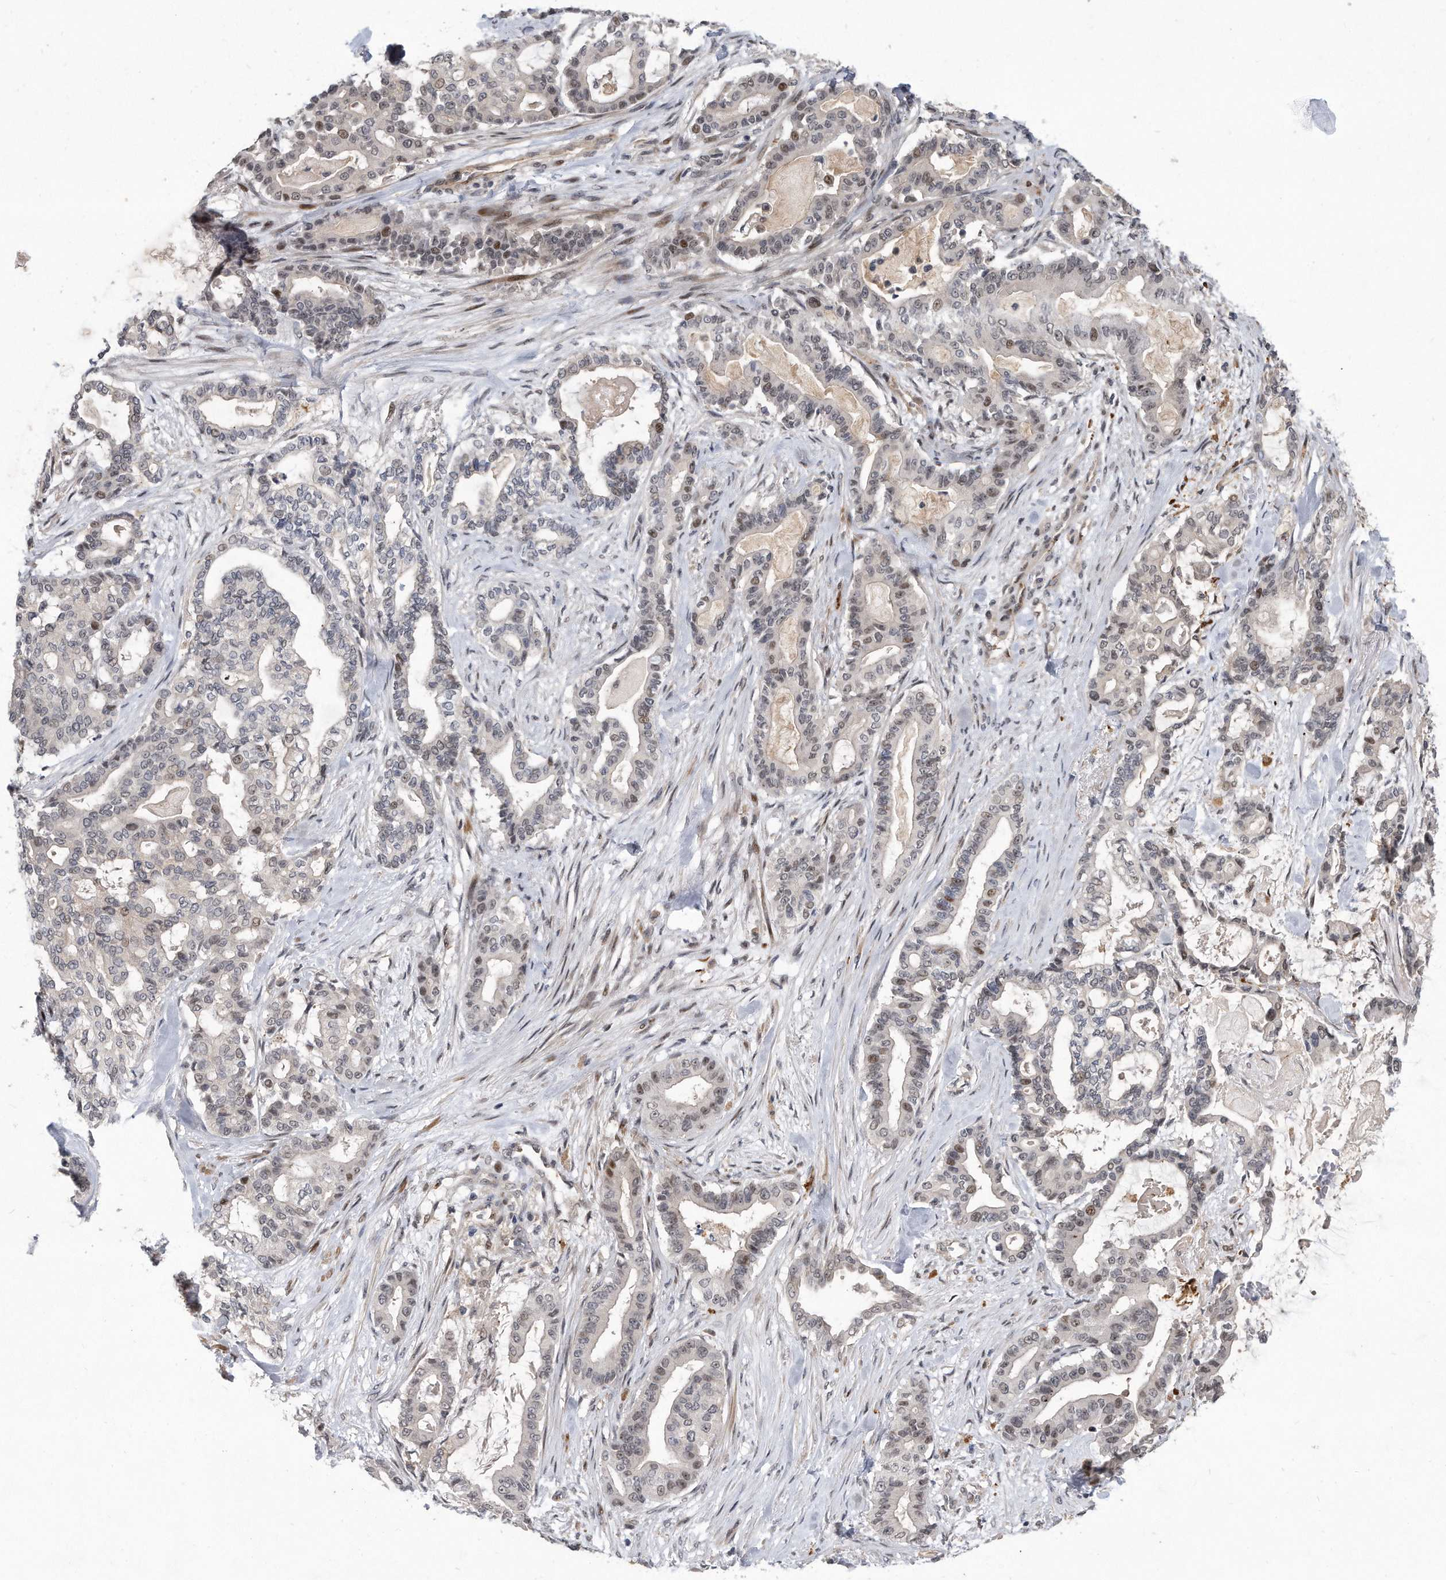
{"staining": {"intensity": "weak", "quantity": "<25%", "location": "nuclear"}, "tissue": "pancreatic cancer", "cell_type": "Tumor cells", "image_type": "cancer", "snomed": [{"axis": "morphology", "description": "Adenocarcinoma, NOS"}, {"axis": "topography", "description": "Pancreas"}], "caption": "An immunohistochemistry (IHC) micrograph of adenocarcinoma (pancreatic) is shown. There is no staining in tumor cells of adenocarcinoma (pancreatic).", "gene": "PGBD2", "patient": {"sex": "male", "age": 63}}